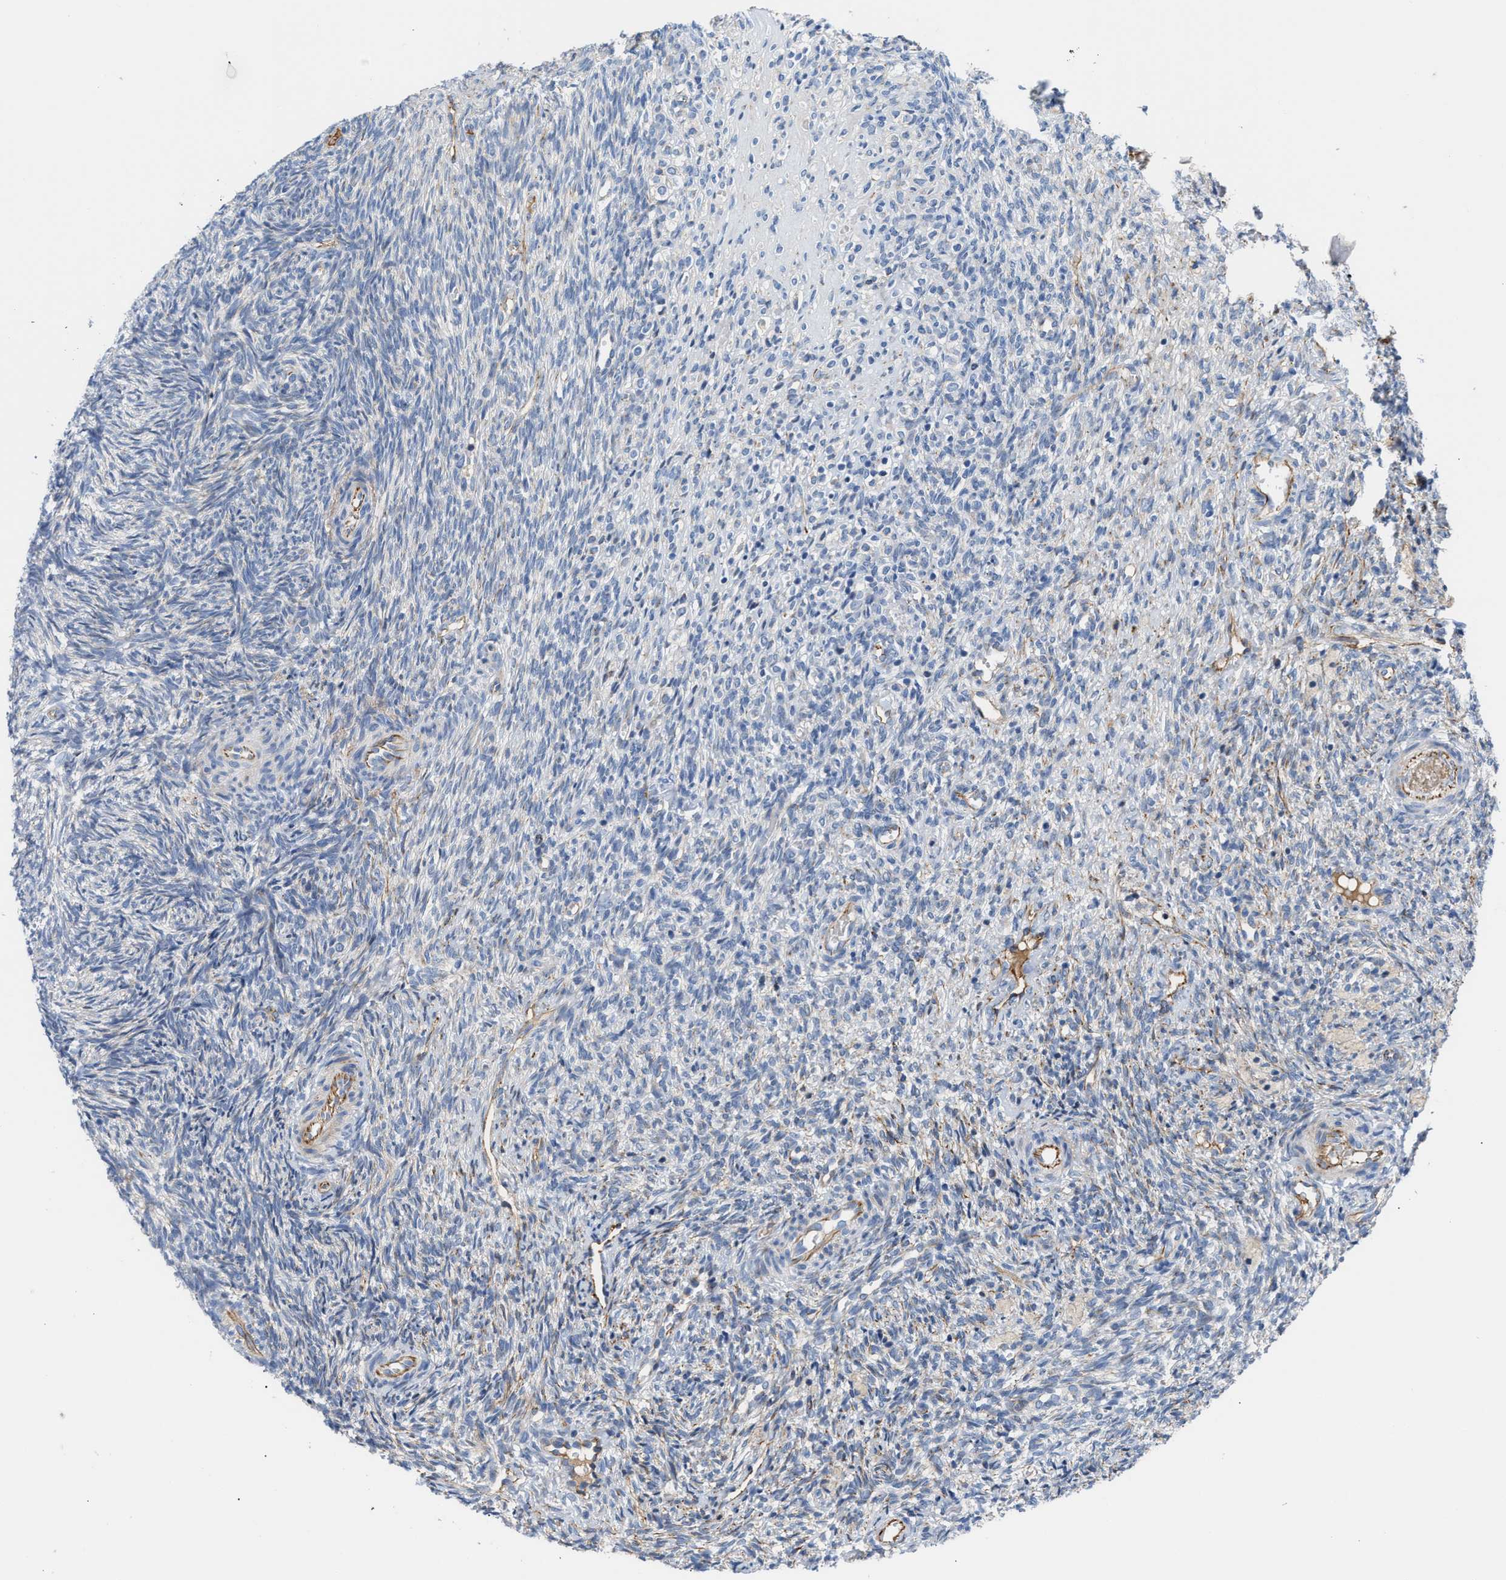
{"staining": {"intensity": "negative", "quantity": "none", "location": "none"}, "tissue": "ovary", "cell_type": "Follicle cells", "image_type": "normal", "snomed": [{"axis": "morphology", "description": "Normal tissue, NOS"}, {"axis": "topography", "description": "Ovary"}], "caption": "High power microscopy histopathology image of an immunohistochemistry (IHC) histopathology image of unremarkable ovary, revealing no significant staining in follicle cells.", "gene": "TFPI", "patient": {"sex": "female", "age": 41}}